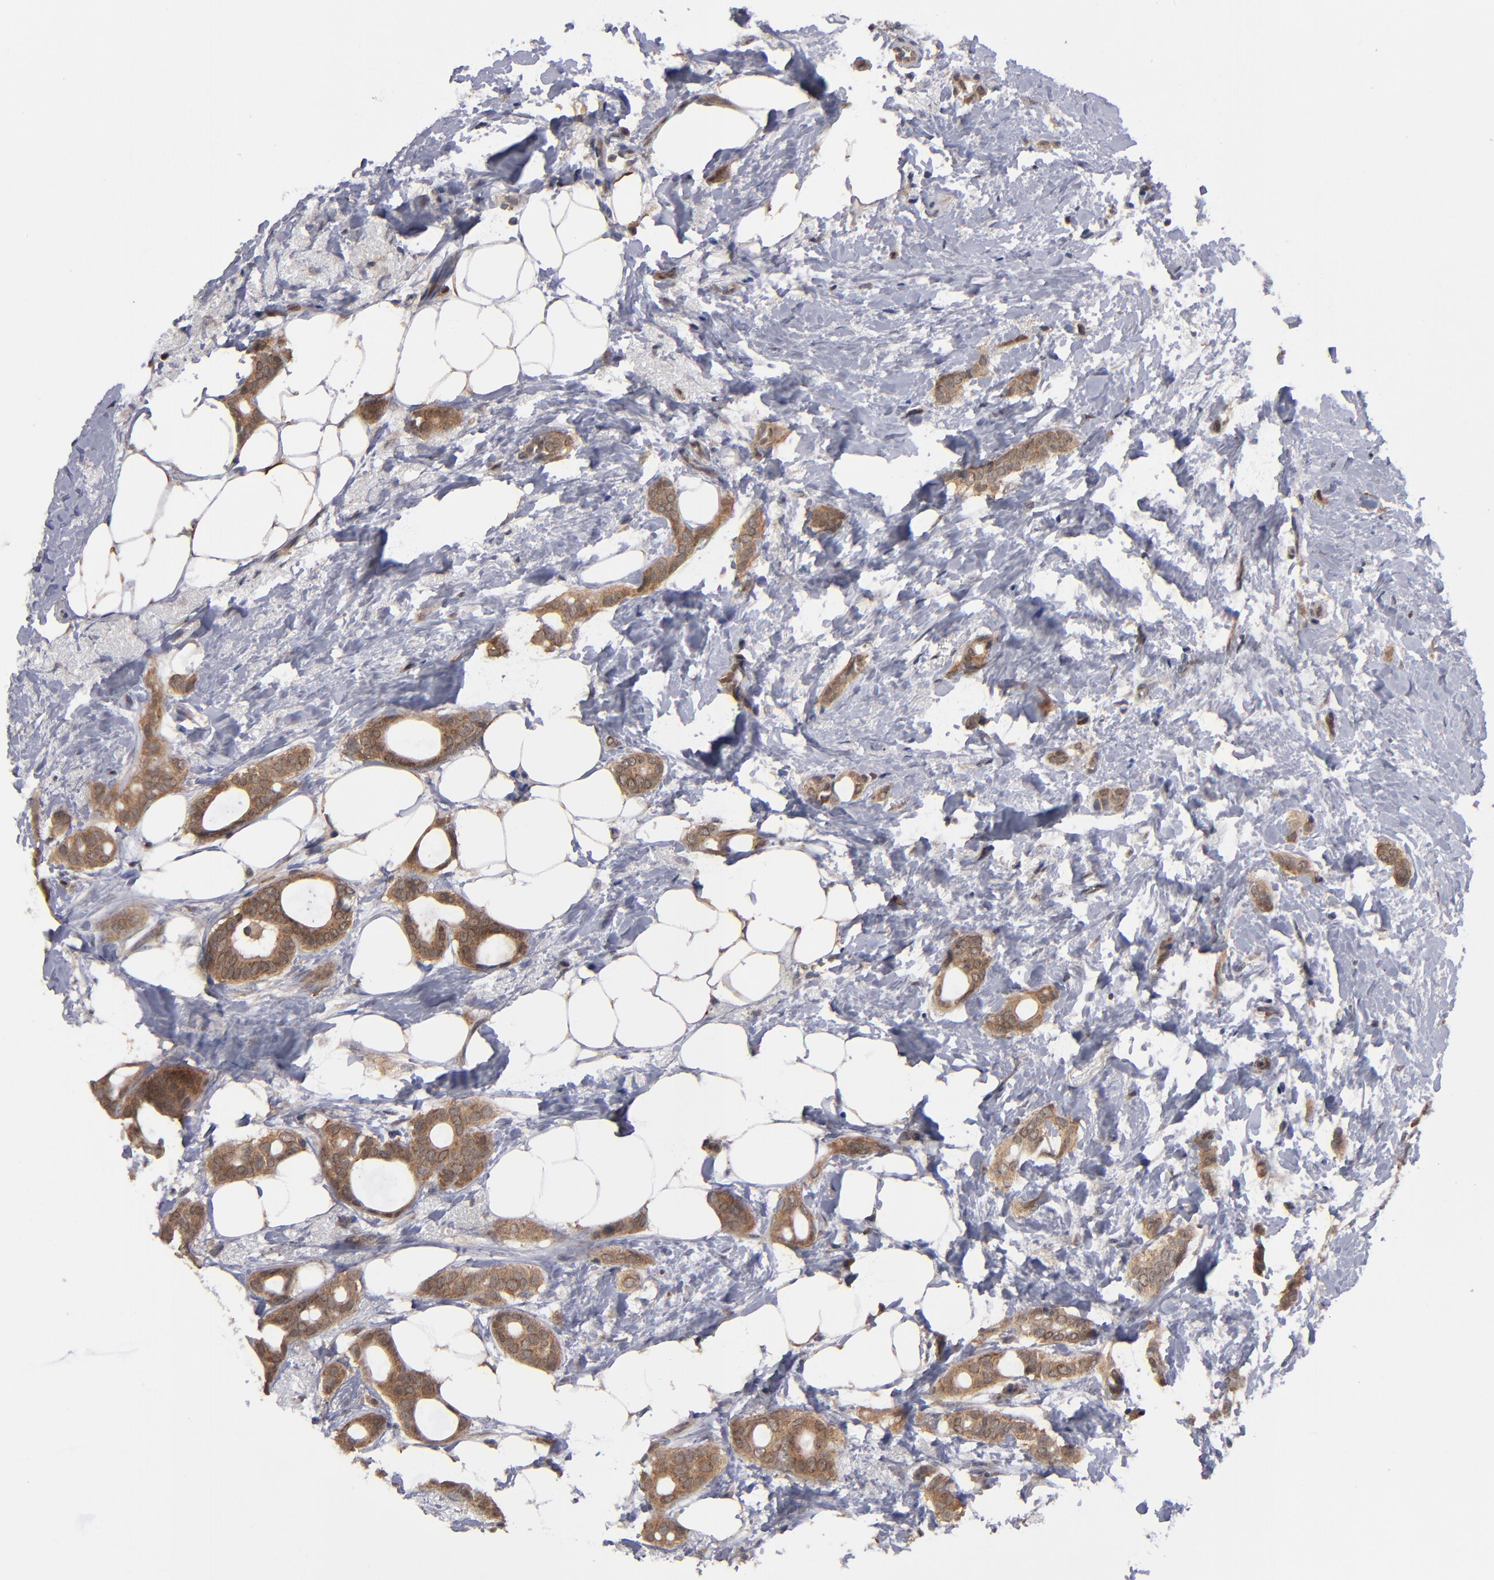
{"staining": {"intensity": "moderate", "quantity": ">75%", "location": "cytoplasmic/membranous"}, "tissue": "breast cancer", "cell_type": "Tumor cells", "image_type": "cancer", "snomed": [{"axis": "morphology", "description": "Duct carcinoma"}, {"axis": "topography", "description": "Breast"}], "caption": "Protein expression analysis of human breast cancer reveals moderate cytoplasmic/membranous expression in about >75% of tumor cells. The staining was performed using DAB (3,3'-diaminobenzidine) to visualize the protein expression in brown, while the nuclei were stained in blue with hematoxylin (Magnification: 20x).", "gene": "ALG13", "patient": {"sex": "female", "age": 54}}